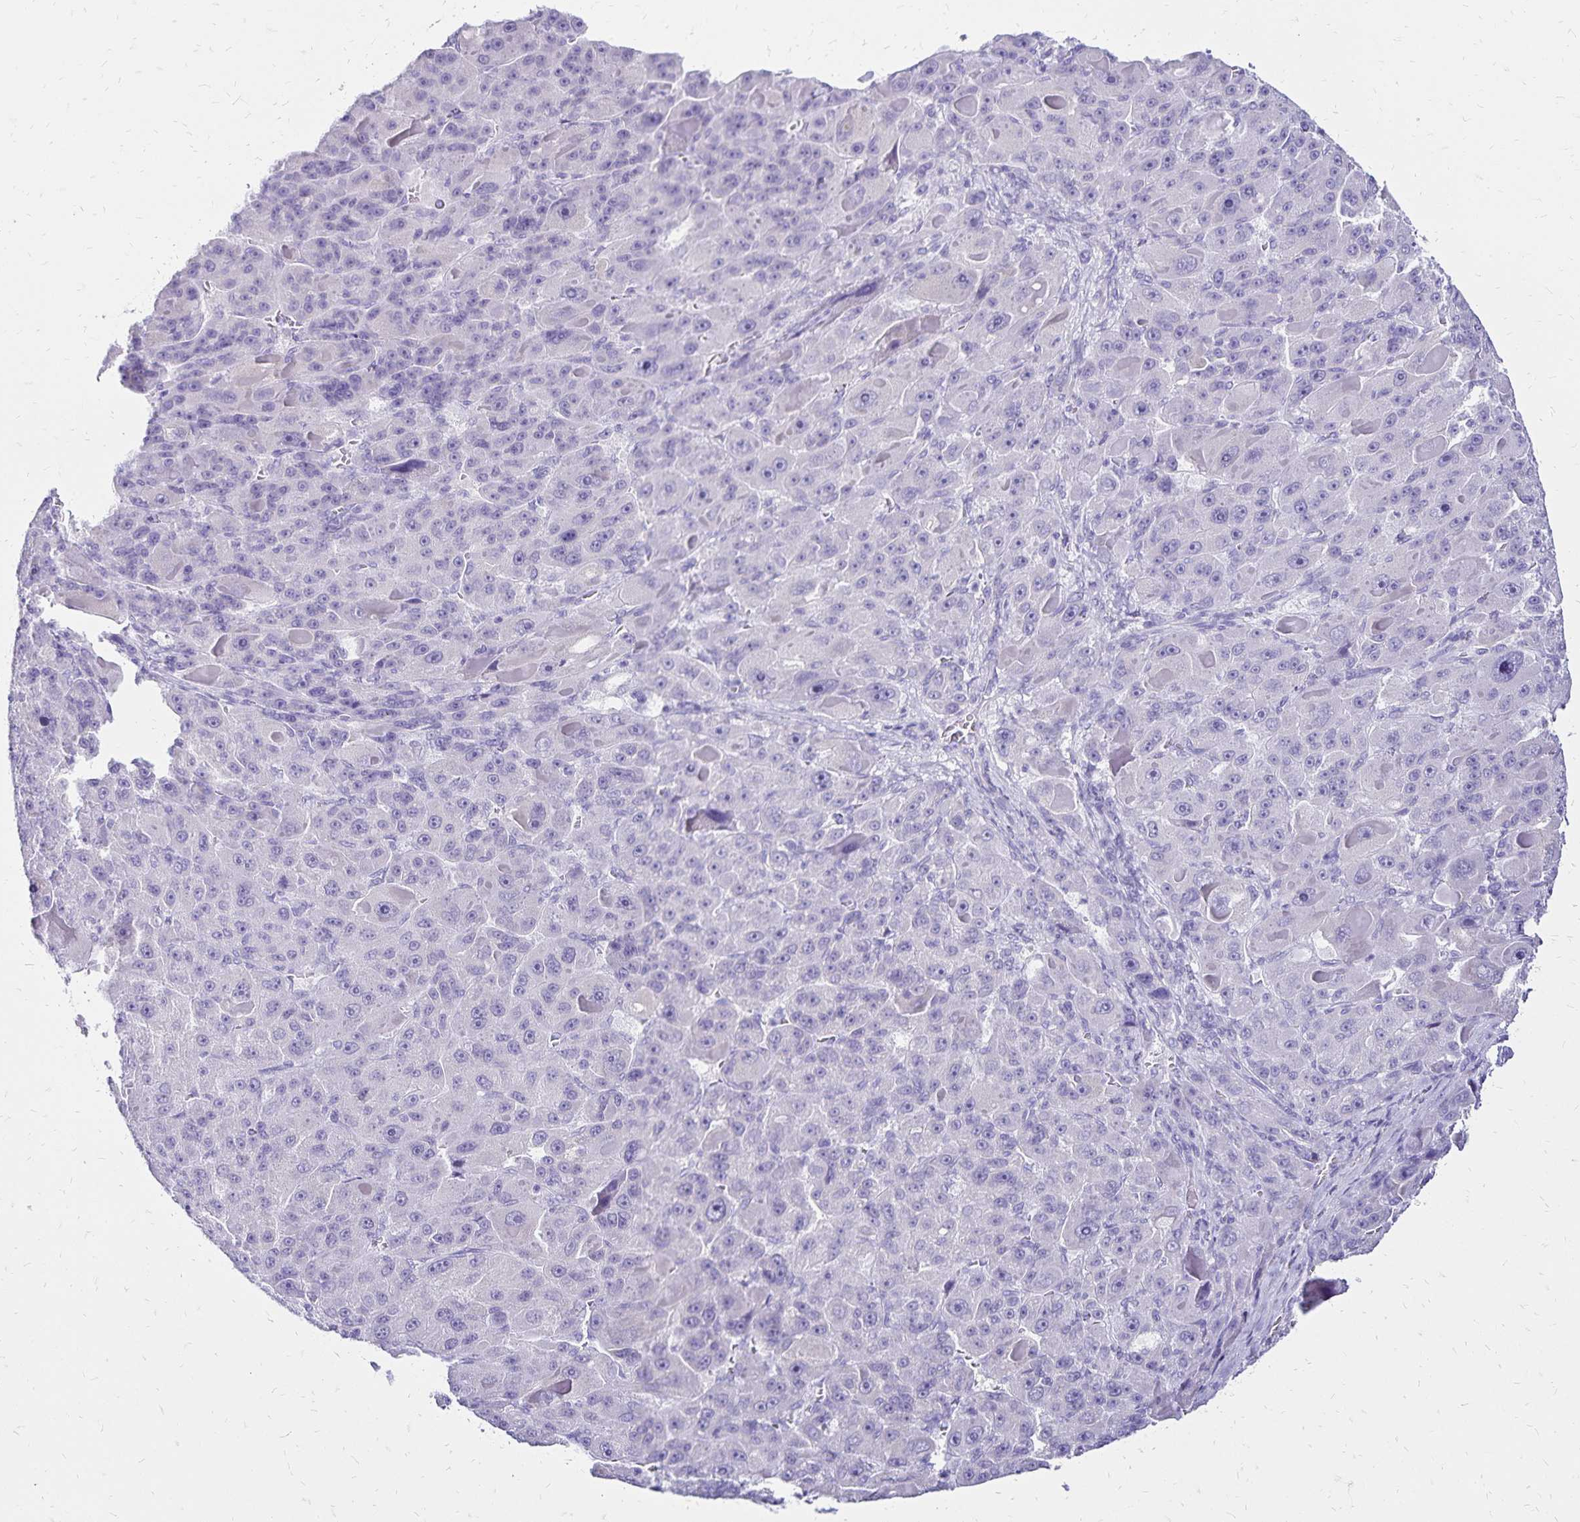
{"staining": {"intensity": "negative", "quantity": "none", "location": "none"}, "tissue": "liver cancer", "cell_type": "Tumor cells", "image_type": "cancer", "snomed": [{"axis": "morphology", "description": "Carcinoma, Hepatocellular, NOS"}, {"axis": "topography", "description": "Liver"}], "caption": "IHC photomicrograph of neoplastic tissue: hepatocellular carcinoma (liver) stained with DAB (3,3'-diaminobenzidine) reveals no significant protein expression in tumor cells.", "gene": "LIN28B", "patient": {"sex": "male", "age": 76}}